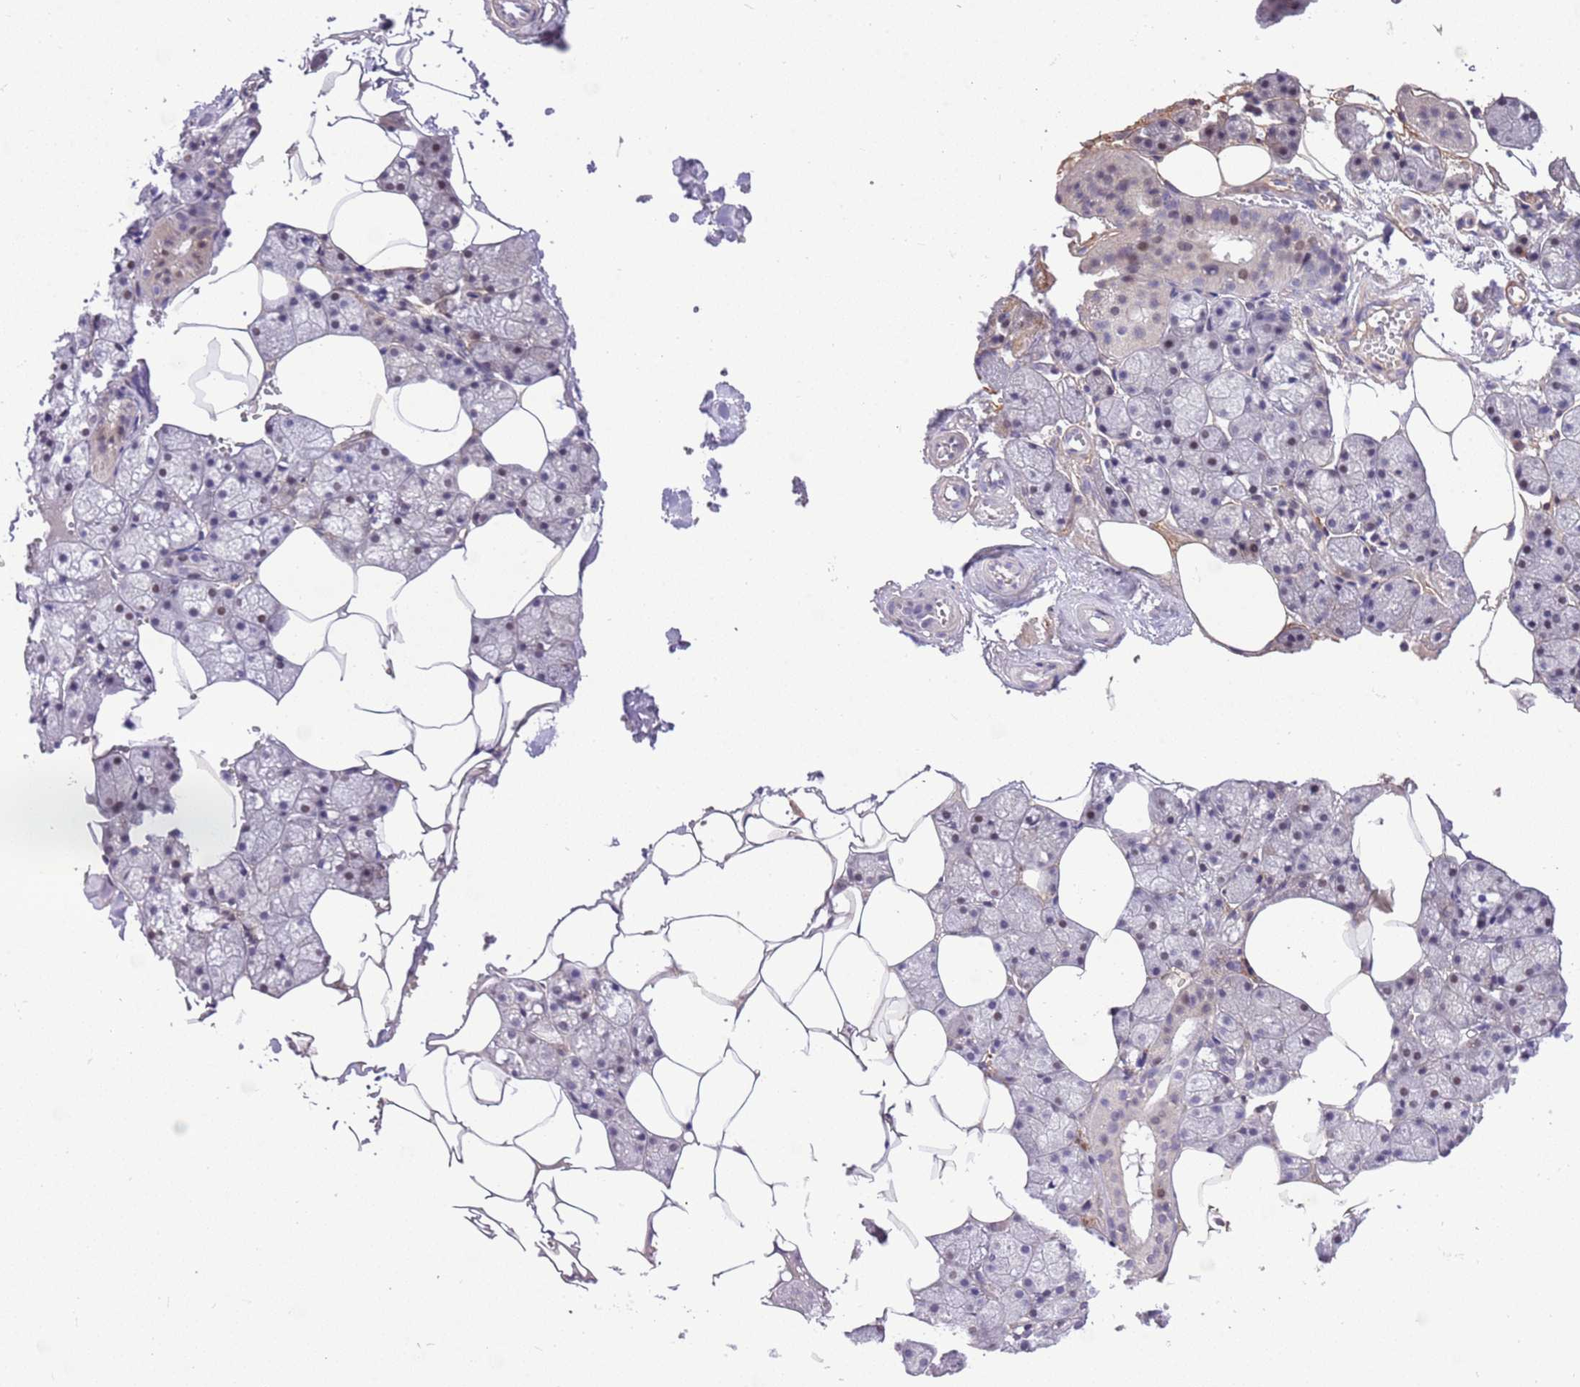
{"staining": {"intensity": "negative", "quantity": "none", "location": "none"}, "tissue": "salivary gland", "cell_type": "Glandular cells", "image_type": "normal", "snomed": [{"axis": "morphology", "description": "Normal tissue, NOS"}, {"axis": "topography", "description": "Salivary gland"}], "caption": "This is an immunohistochemistry photomicrograph of benign human salivary gland. There is no staining in glandular cells.", "gene": "MAGEF1", "patient": {"sex": "male", "age": 62}}